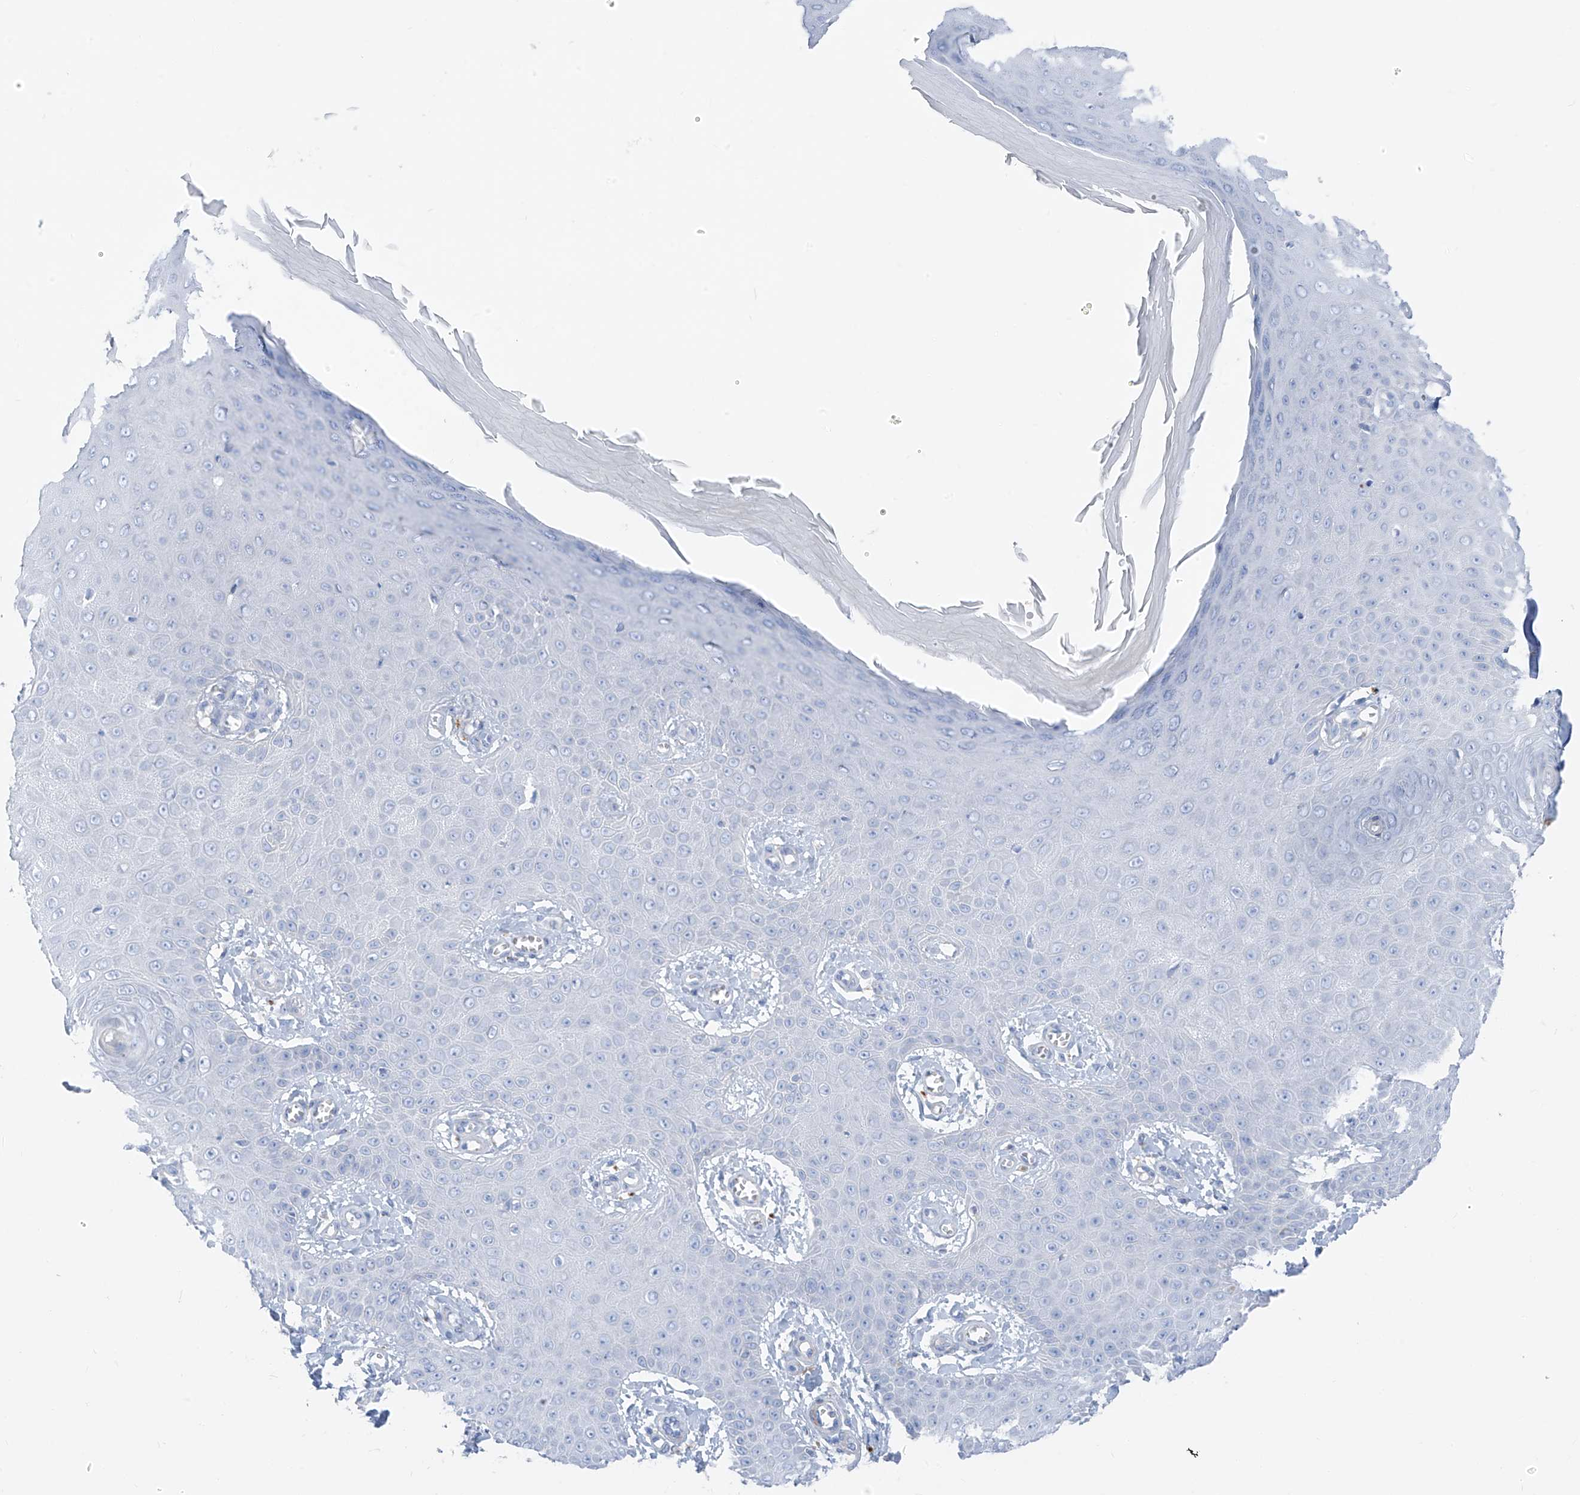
{"staining": {"intensity": "negative", "quantity": "none", "location": "none"}, "tissue": "skin cancer", "cell_type": "Tumor cells", "image_type": "cancer", "snomed": [{"axis": "morphology", "description": "Squamous cell carcinoma, NOS"}, {"axis": "topography", "description": "Skin"}], "caption": "An IHC image of squamous cell carcinoma (skin) is shown. There is no staining in tumor cells of squamous cell carcinoma (skin).", "gene": "GLMP", "patient": {"sex": "male", "age": 74}}